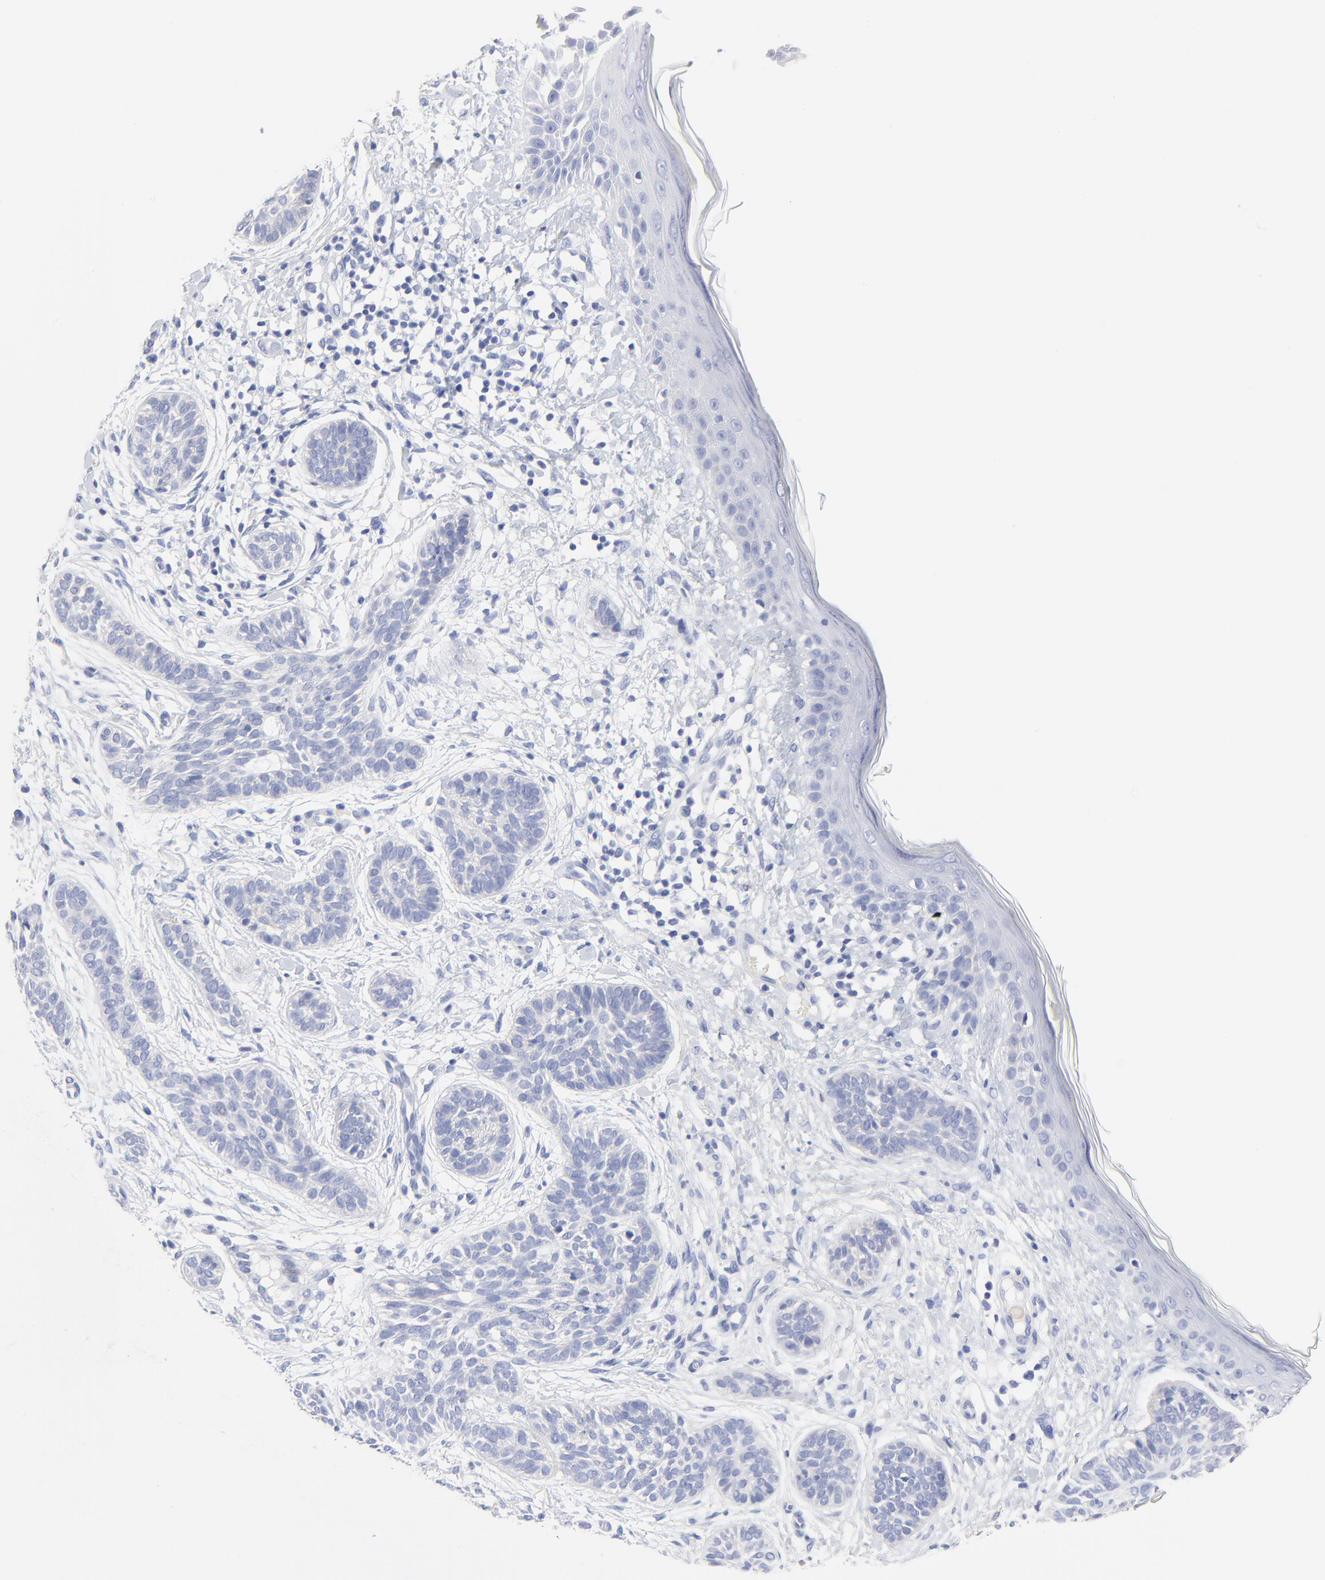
{"staining": {"intensity": "negative", "quantity": "none", "location": "none"}, "tissue": "skin cancer", "cell_type": "Tumor cells", "image_type": "cancer", "snomed": [{"axis": "morphology", "description": "Normal tissue, NOS"}, {"axis": "morphology", "description": "Basal cell carcinoma"}, {"axis": "topography", "description": "Skin"}], "caption": "This is an immunohistochemistry histopathology image of human skin cancer (basal cell carcinoma). There is no staining in tumor cells.", "gene": "PSD3", "patient": {"sex": "male", "age": 63}}